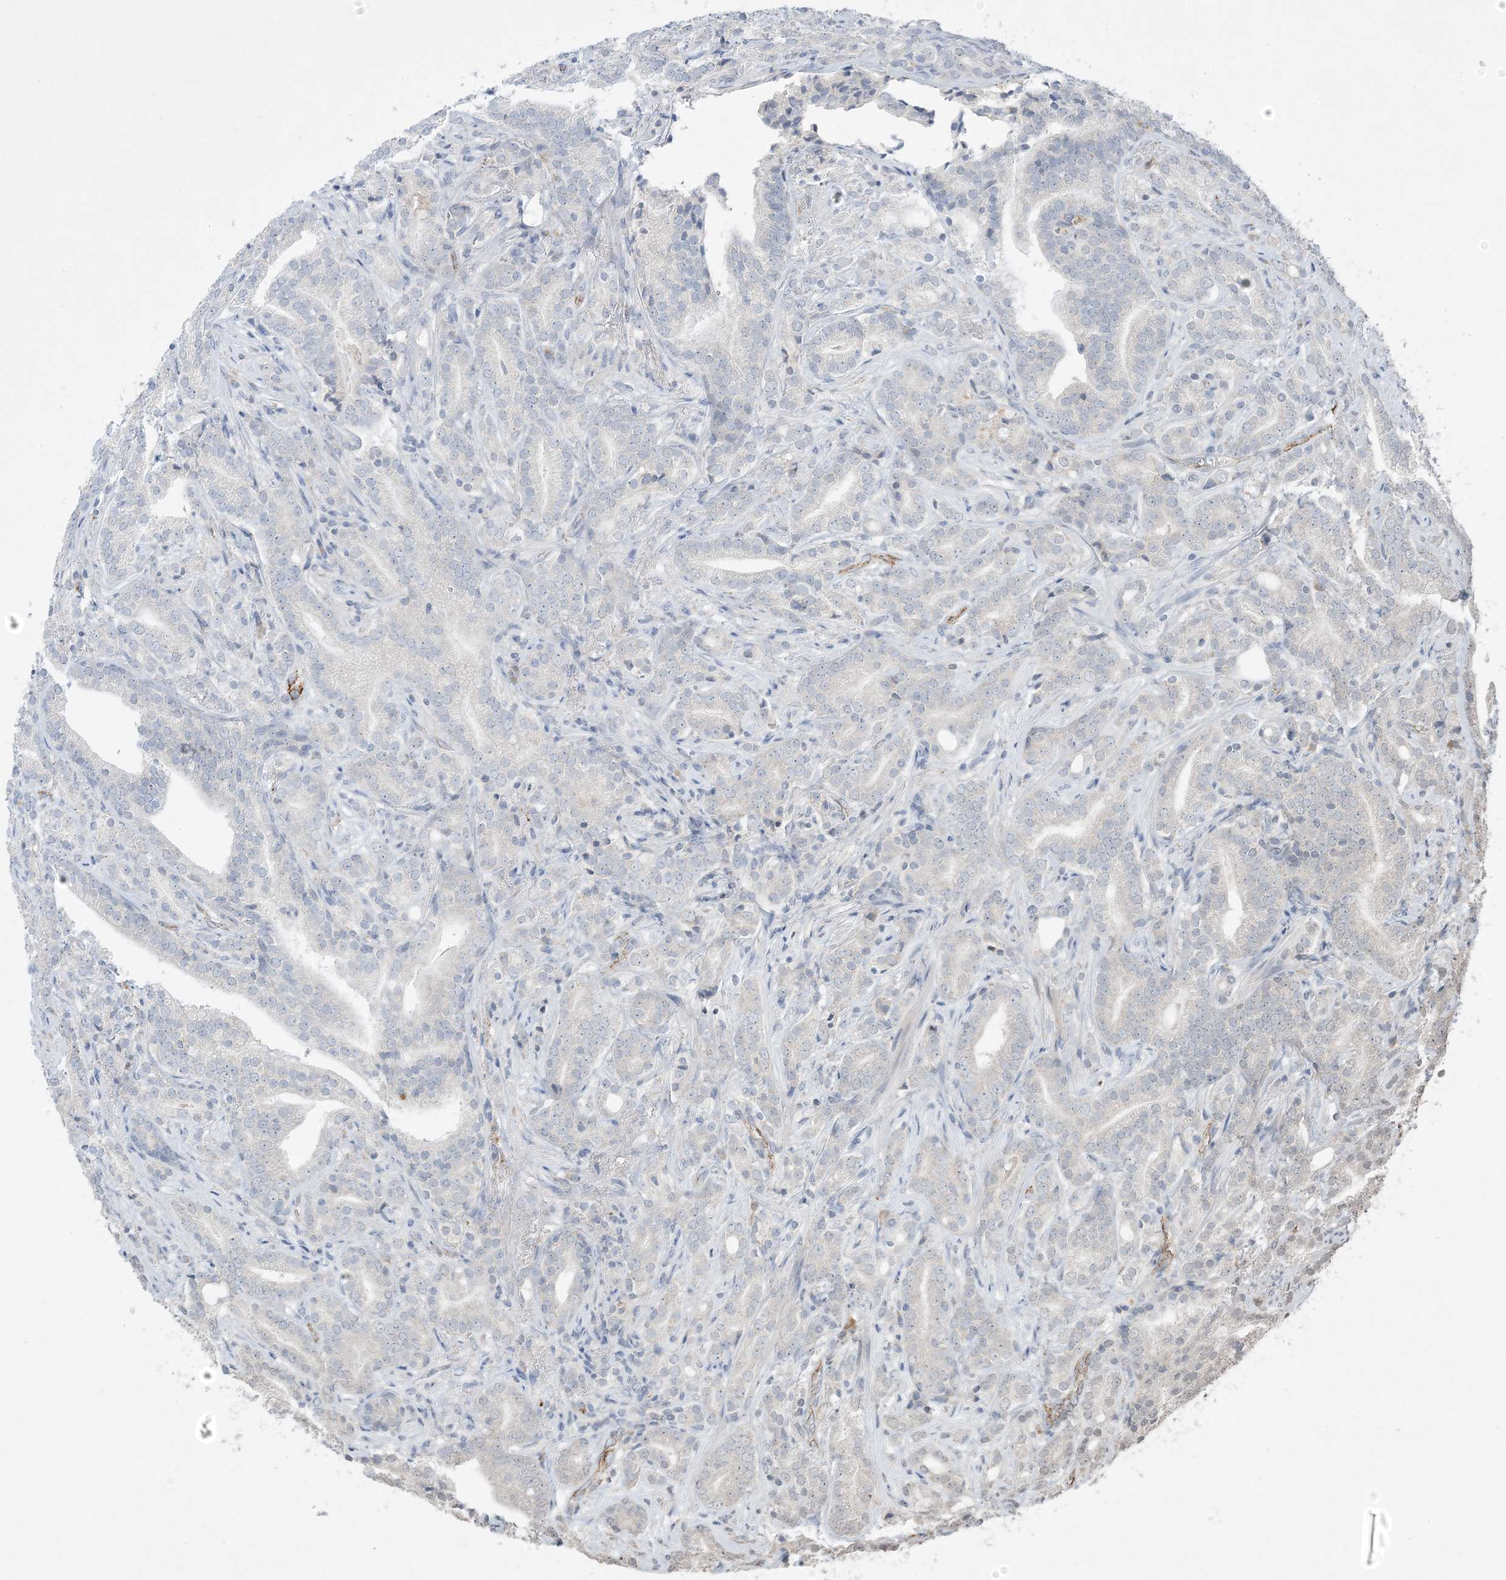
{"staining": {"intensity": "negative", "quantity": "none", "location": "none"}, "tissue": "prostate cancer", "cell_type": "Tumor cells", "image_type": "cancer", "snomed": [{"axis": "morphology", "description": "Adenocarcinoma, High grade"}, {"axis": "topography", "description": "Prostate"}], "caption": "This is a photomicrograph of immunohistochemistry staining of high-grade adenocarcinoma (prostate), which shows no positivity in tumor cells.", "gene": "PRSS36", "patient": {"sex": "male", "age": 57}}